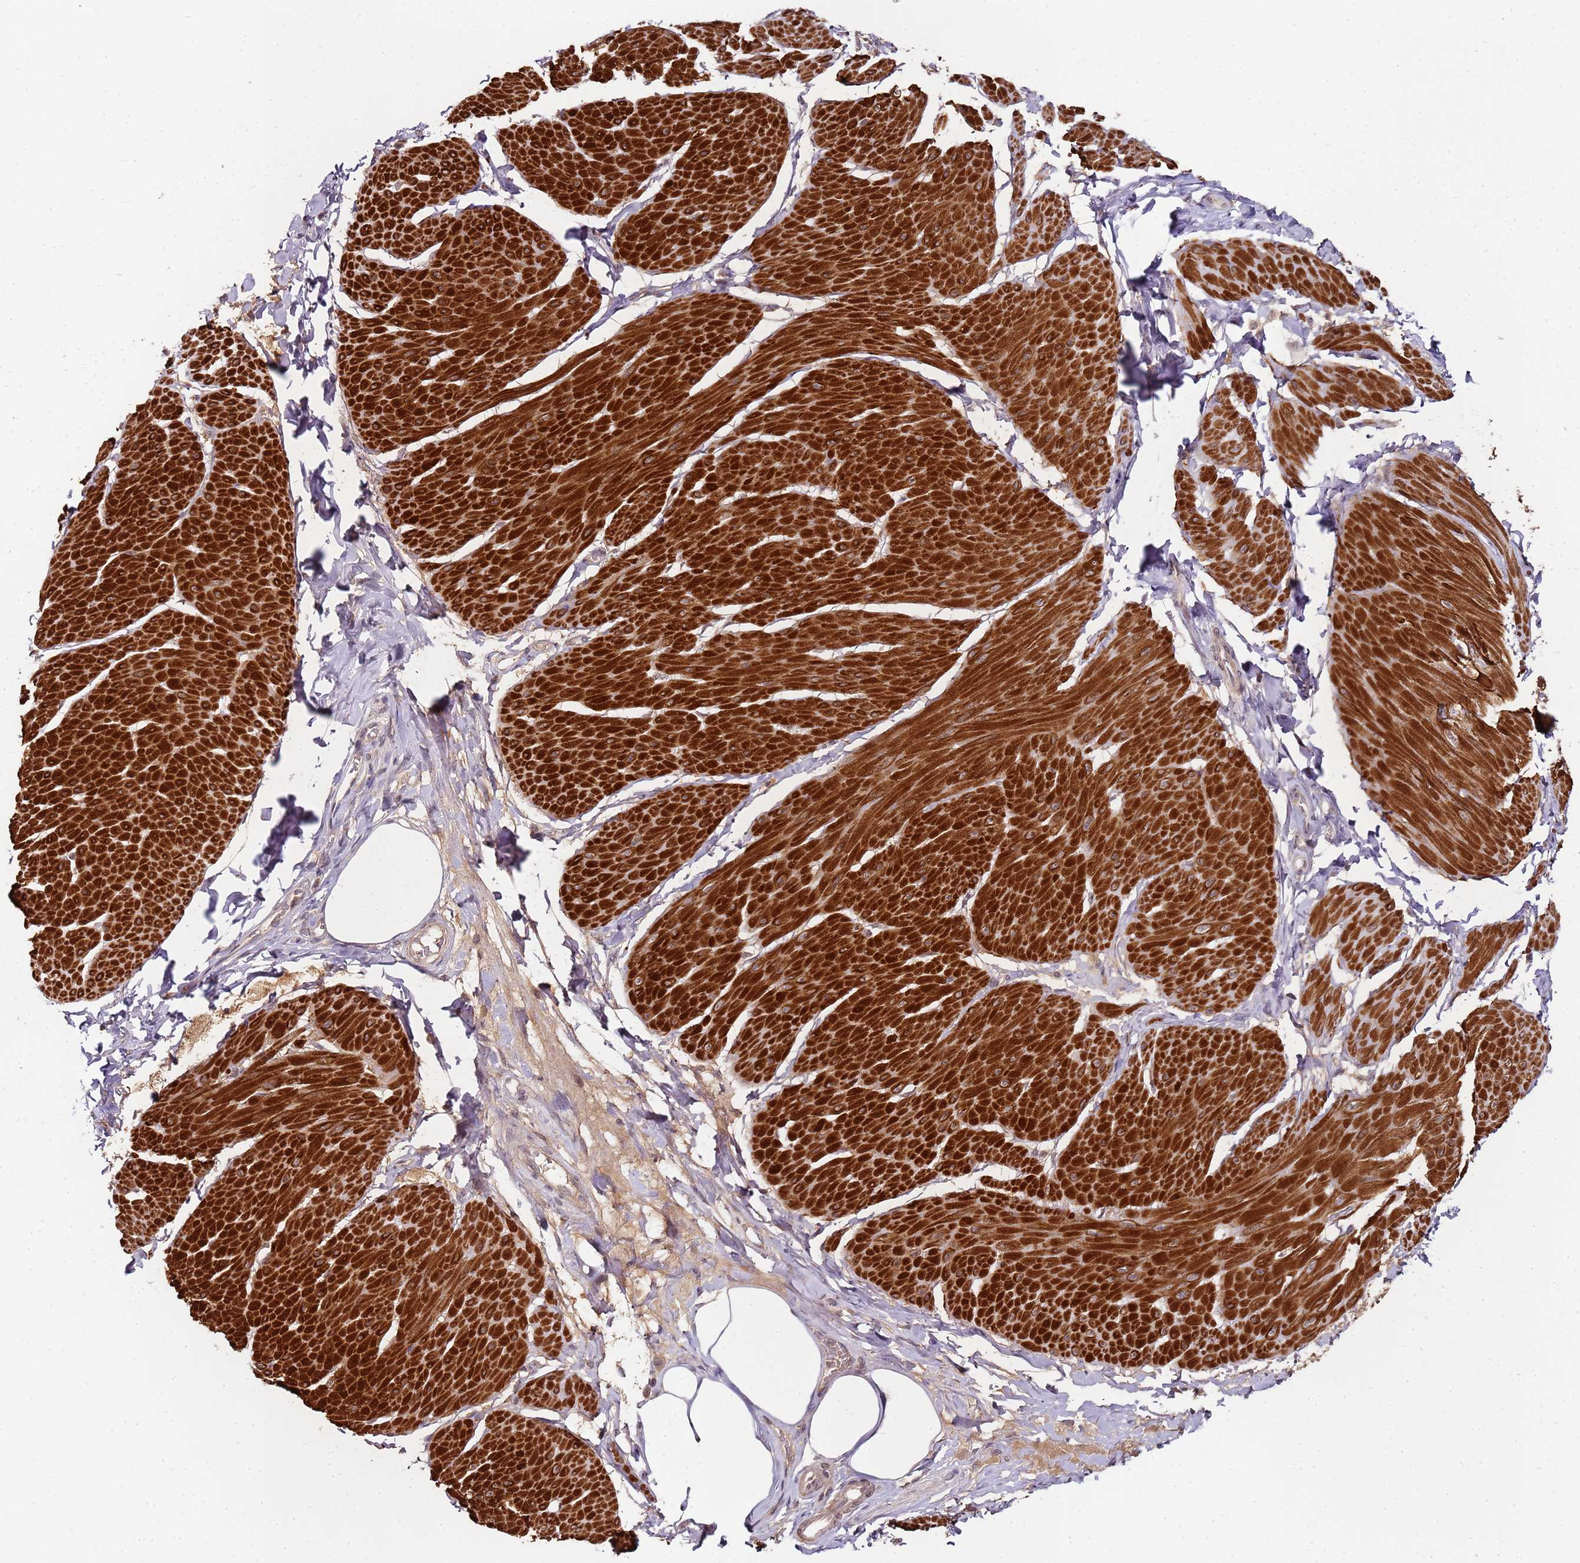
{"staining": {"intensity": "strong", "quantity": ">75%", "location": "cytoplasmic/membranous"}, "tissue": "smooth muscle", "cell_type": "Smooth muscle cells", "image_type": "normal", "snomed": [{"axis": "morphology", "description": "Urothelial carcinoma, High grade"}, {"axis": "topography", "description": "Urinary bladder"}], "caption": "Strong cytoplasmic/membranous expression is appreciated in about >75% of smooth muscle cells in benign smooth muscle.", "gene": "LIN37", "patient": {"sex": "male", "age": 46}}